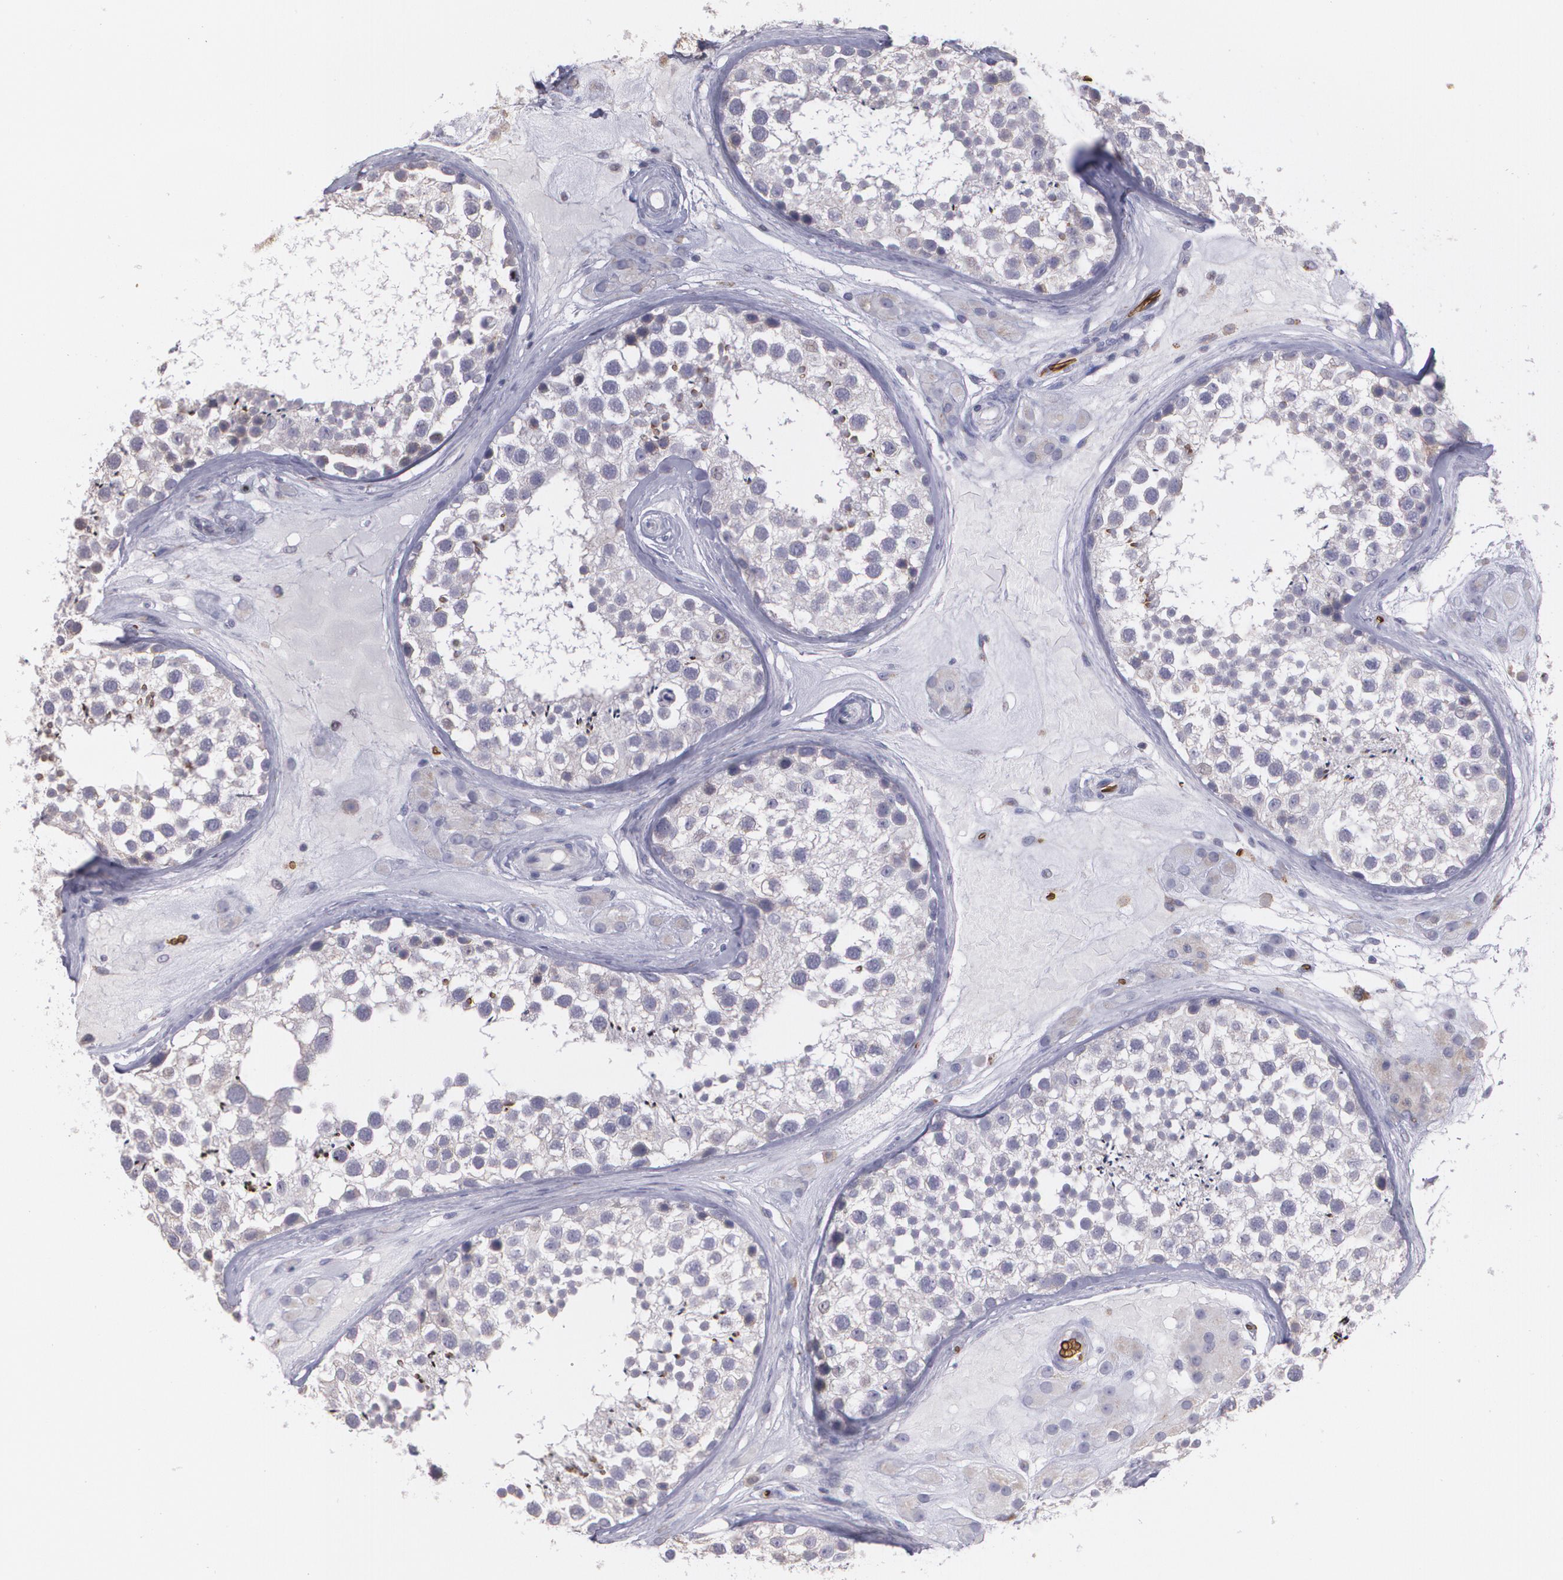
{"staining": {"intensity": "negative", "quantity": "none", "location": "none"}, "tissue": "testis", "cell_type": "Cells in seminiferous ducts", "image_type": "normal", "snomed": [{"axis": "morphology", "description": "Normal tissue, NOS"}, {"axis": "topography", "description": "Testis"}], "caption": "Testis stained for a protein using immunohistochemistry (IHC) demonstrates no positivity cells in seminiferous ducts.", "gene": "SLC2A1", "patient": {"sex": "male", "age": 46}}